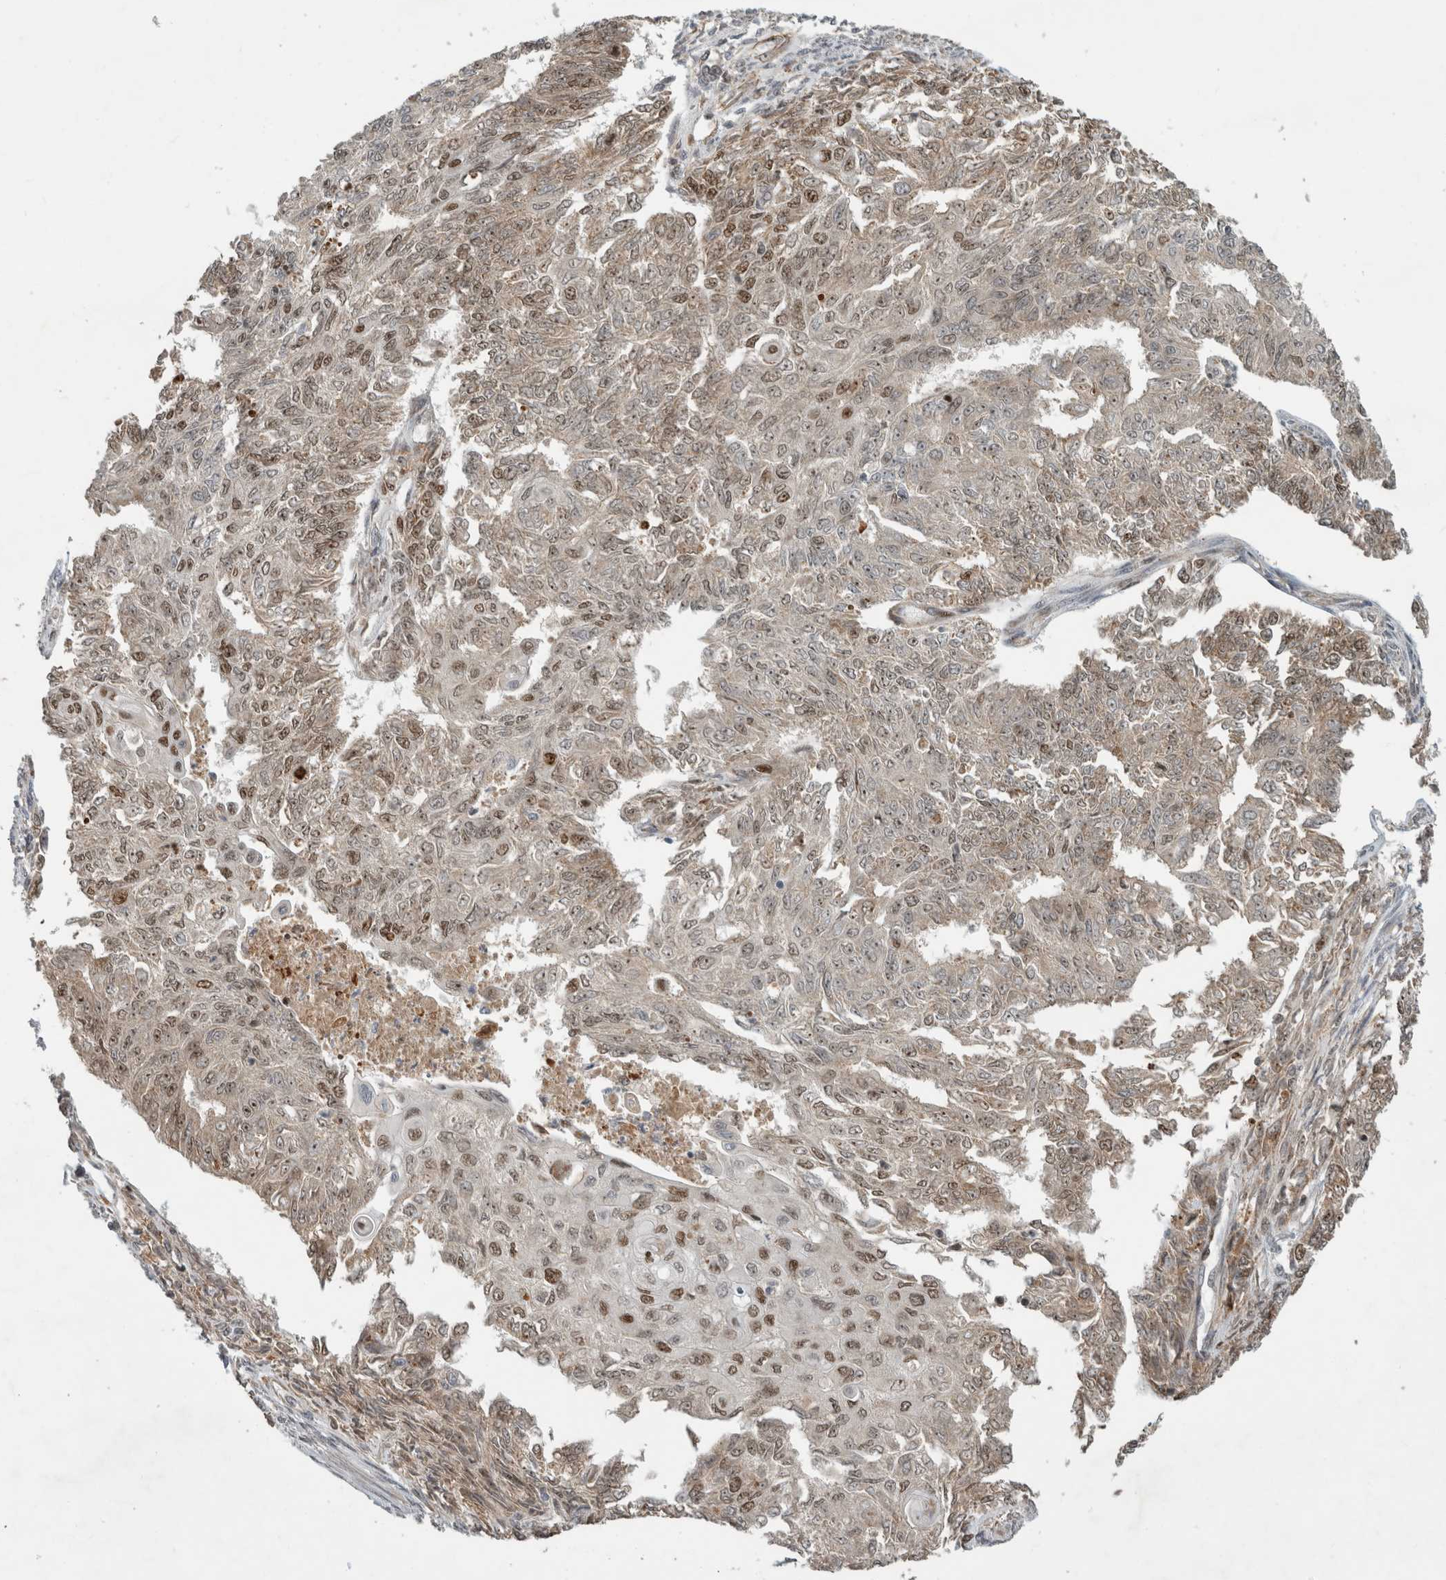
{"staining": {"intensity": "moderate", "quantity": "25%-75%", "location": "nuclear"}, "tissue": "endometrial cancer", "cell_type": "Tumor cells", "image_type": "cancer", "snomed": [{"axis": "morphology", "description": "Adenocarcinoma, NOS"}, {"axis": "topography", "description": "Endometrium"}], "caption": "IHC (DAB (3,3'-diaminobenzidine)) staining of endometrial cancer (adenocarcinoma) displays moderate nuclear protein expression in about 25%-75% of tumor cells.", "gene": "INSRR", "patient": {"sex": "female", "age": 32}}